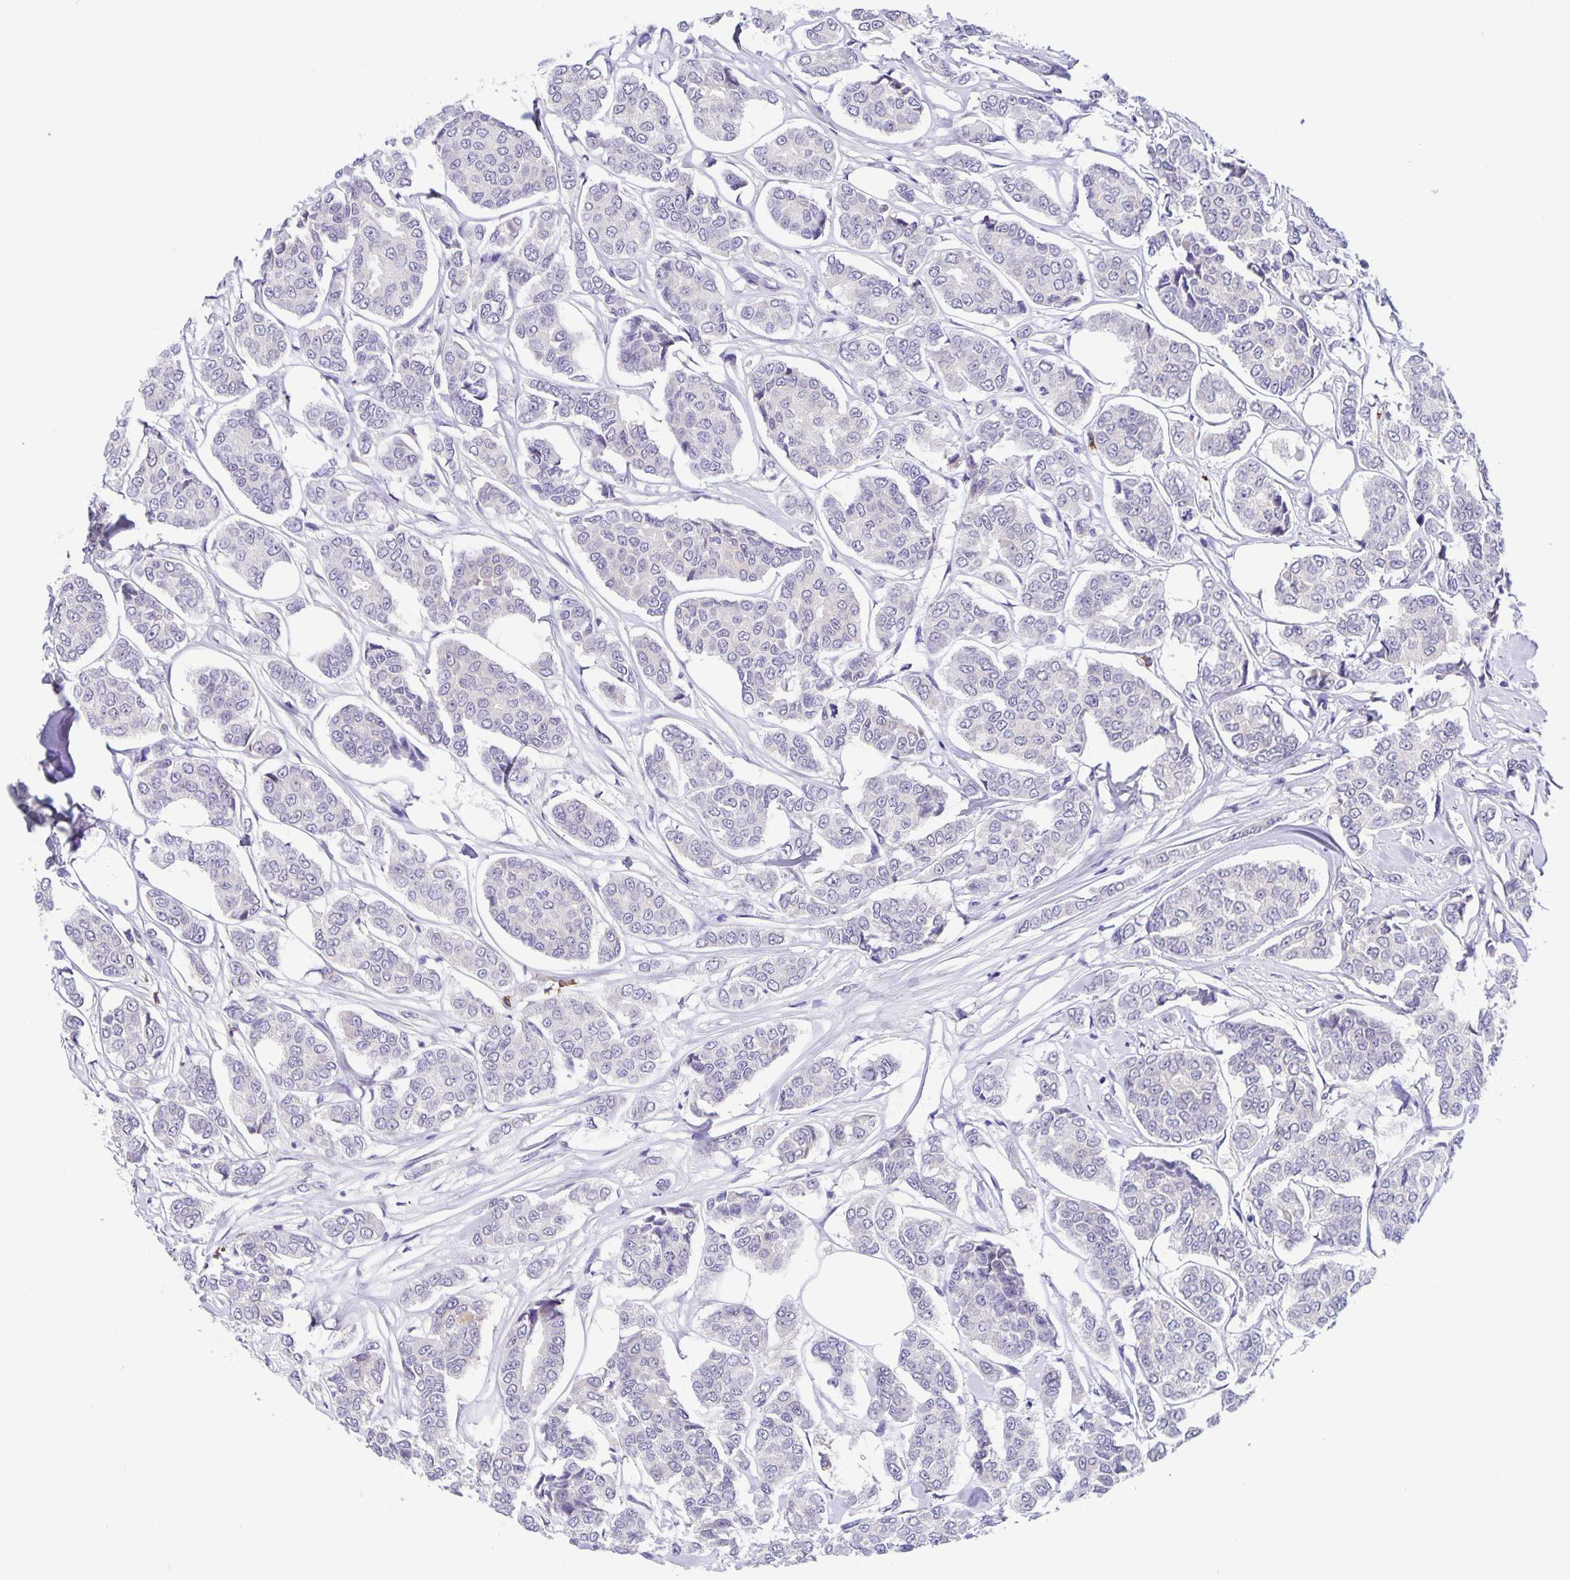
{"staining": {"intensity": "negative", "quantity": "none", "location": "none"}, "tissue": "breast cancer", "cell_type": "Tumor cells", "image_type": "cancer", "snomed": [{"axis": "morphology", "description": "Duct carcinoma"}, {"axis": "topography", "description": "Breast"}], "caption": "Human breast invasive ductal carcinoma stained for a protein using immunohistochemistry (IHC) exhibits no positivity in tumor cells.", "gene": "ERMN", "patient": {"sex": "female", "age": 94}}